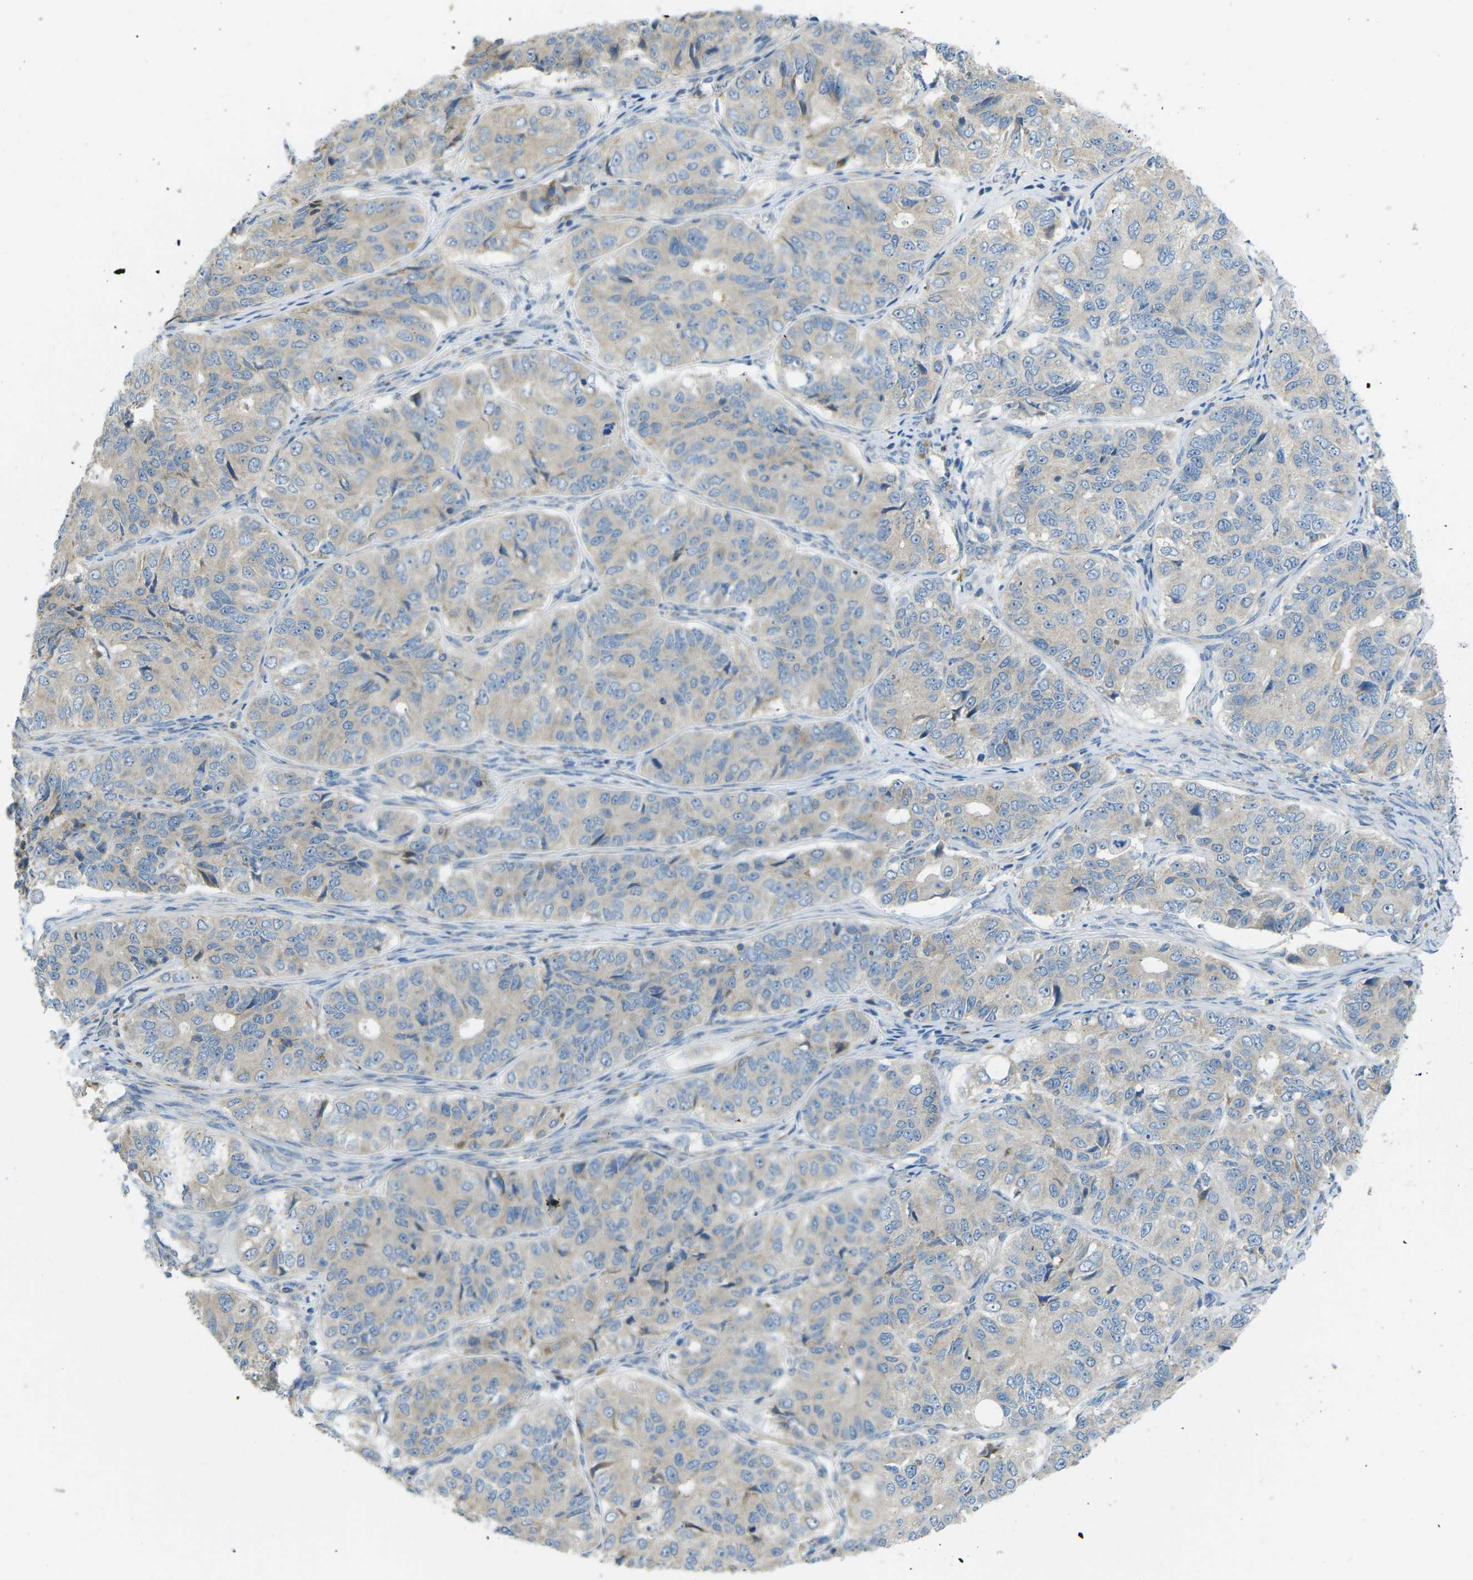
{"staining": {"intensity": "weak", "quantity": "<25%", "location": "cytoplasmic/membranous"}, "tissue": "ovarian cancer", "cell_type": "Tumor cells", "image_type": "cancer", "snomed": [{"axis": "morphology", "description": "Carcinoma, endometroid"}, {"axis": "topography", "description": "Ovary"}], "caption": "Tumor cells are negative for brown protein staining in ovarian cancer.", "gene": "MYLK4", "patient": {"sex": "female", "age": 51}}